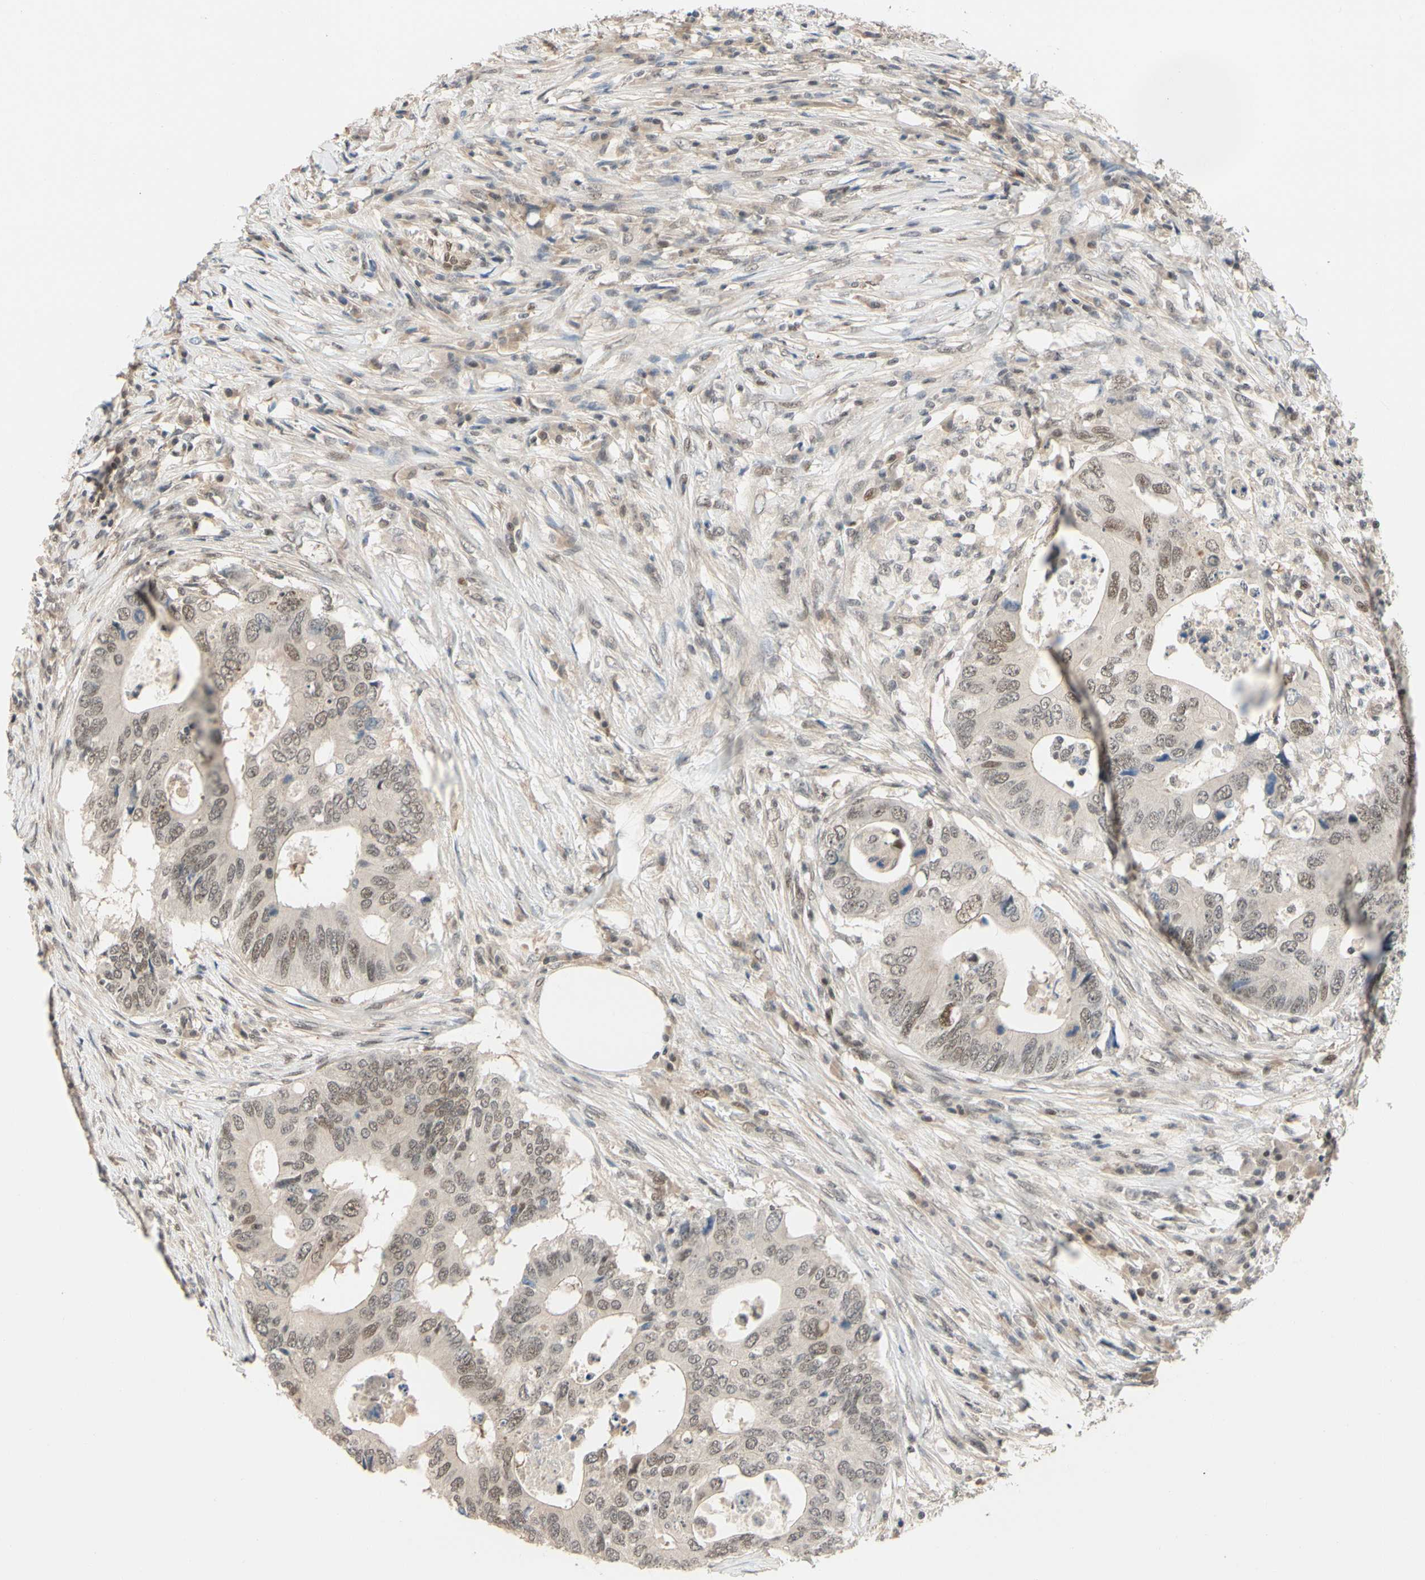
{"staining": {"intensity": "weak", "quantity": "25%-75%", "location": "nuclear"}, "tissue": "colorectal cancer", "cell_type": "Tumor cells", "image_type": "cancer", "snomed": [{"axis": "morphology", "description": "Adenocarcinoma, NOS"}, {"axis": "topography", "description": "Colon"}], "caption": "Colorectal adenocarcinoma stained with DAB immunohistochemistry (IHC) exhibits low levels of weak nuclear staining in about 25%-75% of tumor cells. (DAB (3,3'-diaminobenzidine) = brown stain, brightfield microscopy at high magnification).", "gene": "TAF4", "patient": {"sex": "male", "age": 71}}